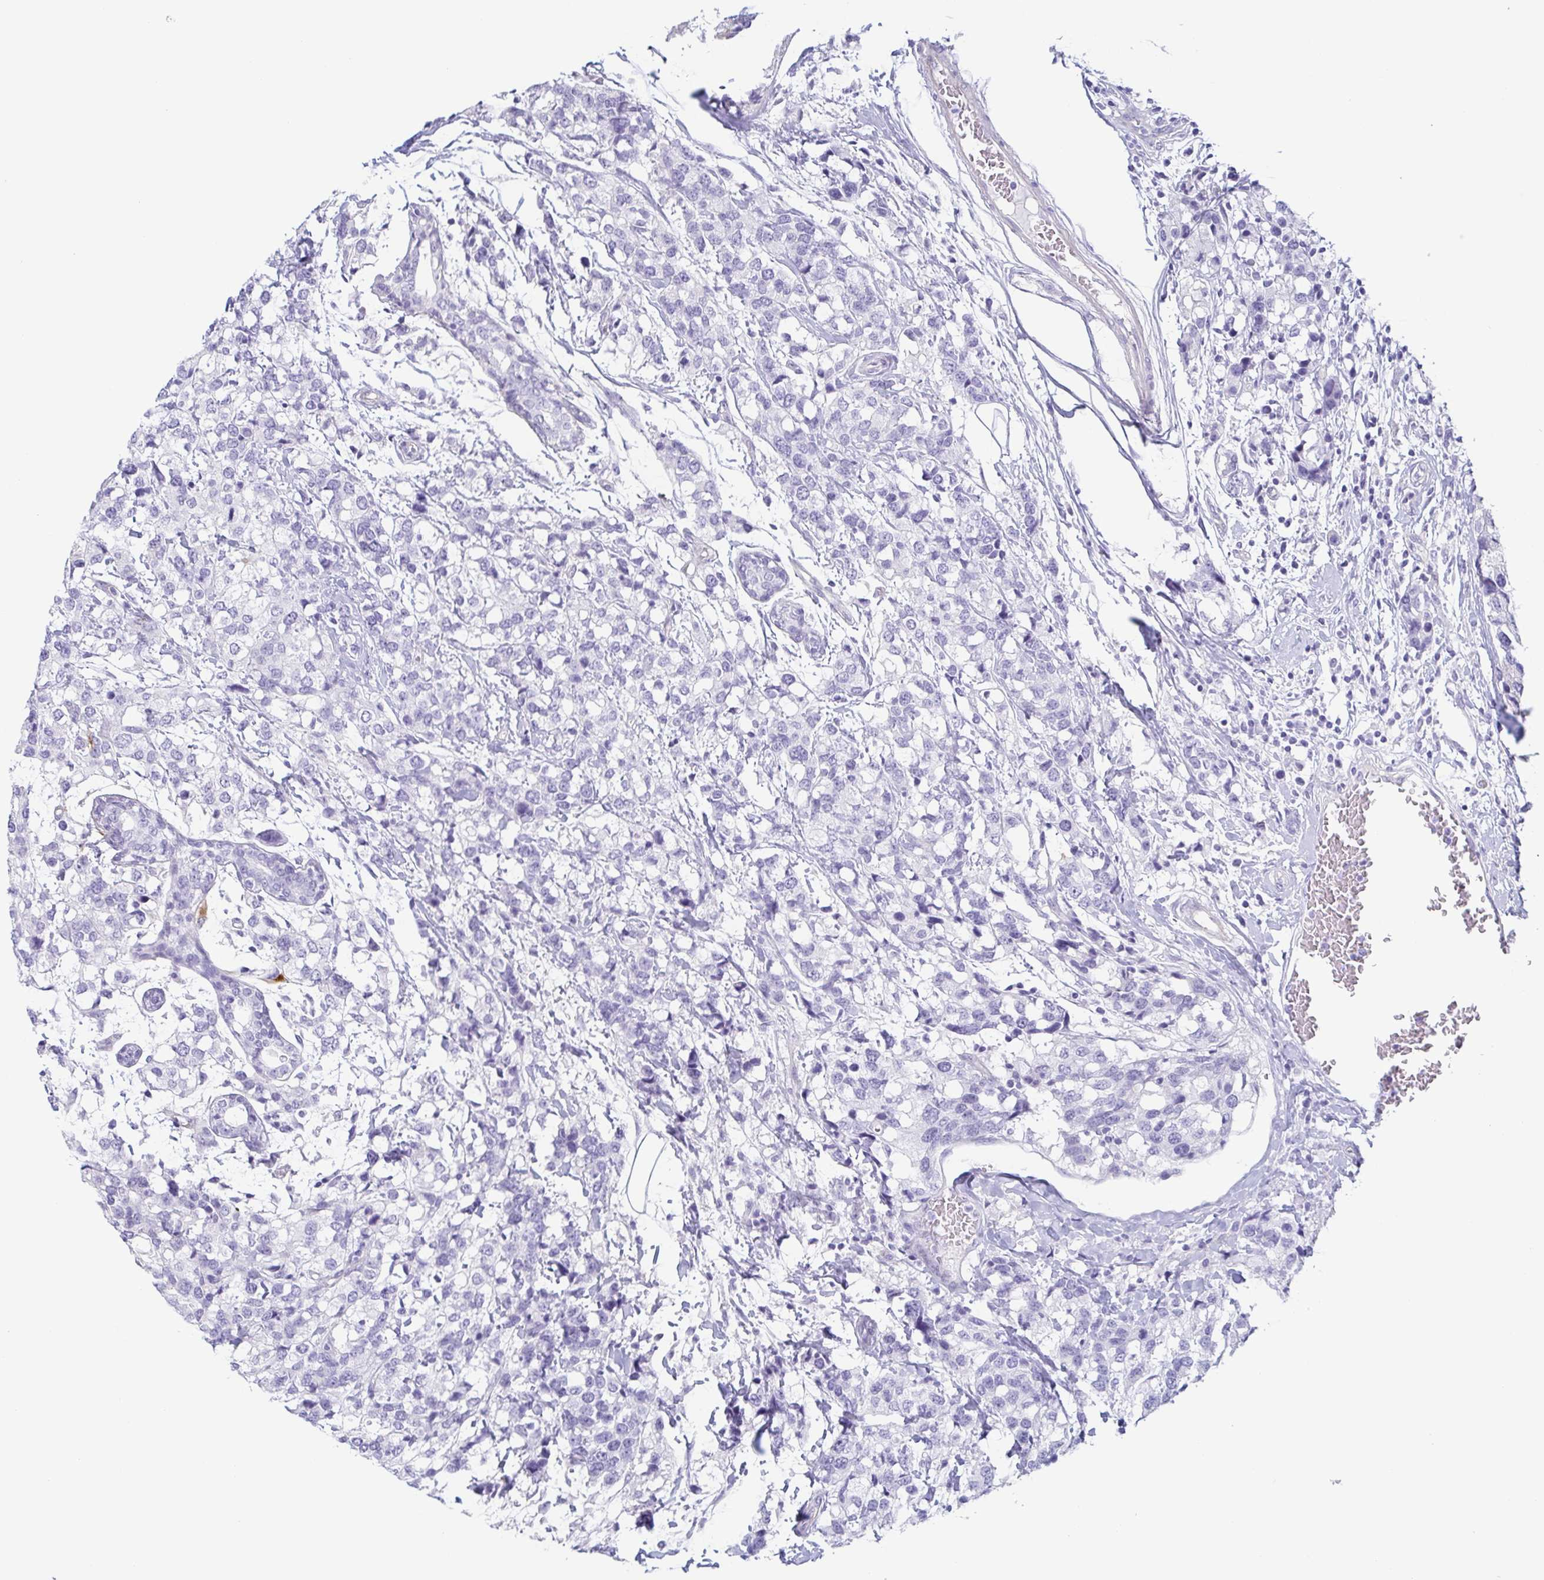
{"staining": {"intensity": "negative", "quantity": "none", "location": "none"}, "tissue": "breast cancer", "cell_type": "Tumor cells", "image_type": "cancer", "snomed": [{"axis": "morphology", "description": "Lobular carcinoma"}, {"axis": "topography", "description": "Breast"}], "caption": "Histopathology image shows no protein positivity in tumor cells of breast cancer tissue. The staining was performed using DAB (3,3'-diaminobenzidine) to visualize the protein expression in brown, while the nuclei were stained in blue with hematoxylin (Magnification: 20x).", "gene": "PRR4", "patient": {"sex": "female", "age": 59}}